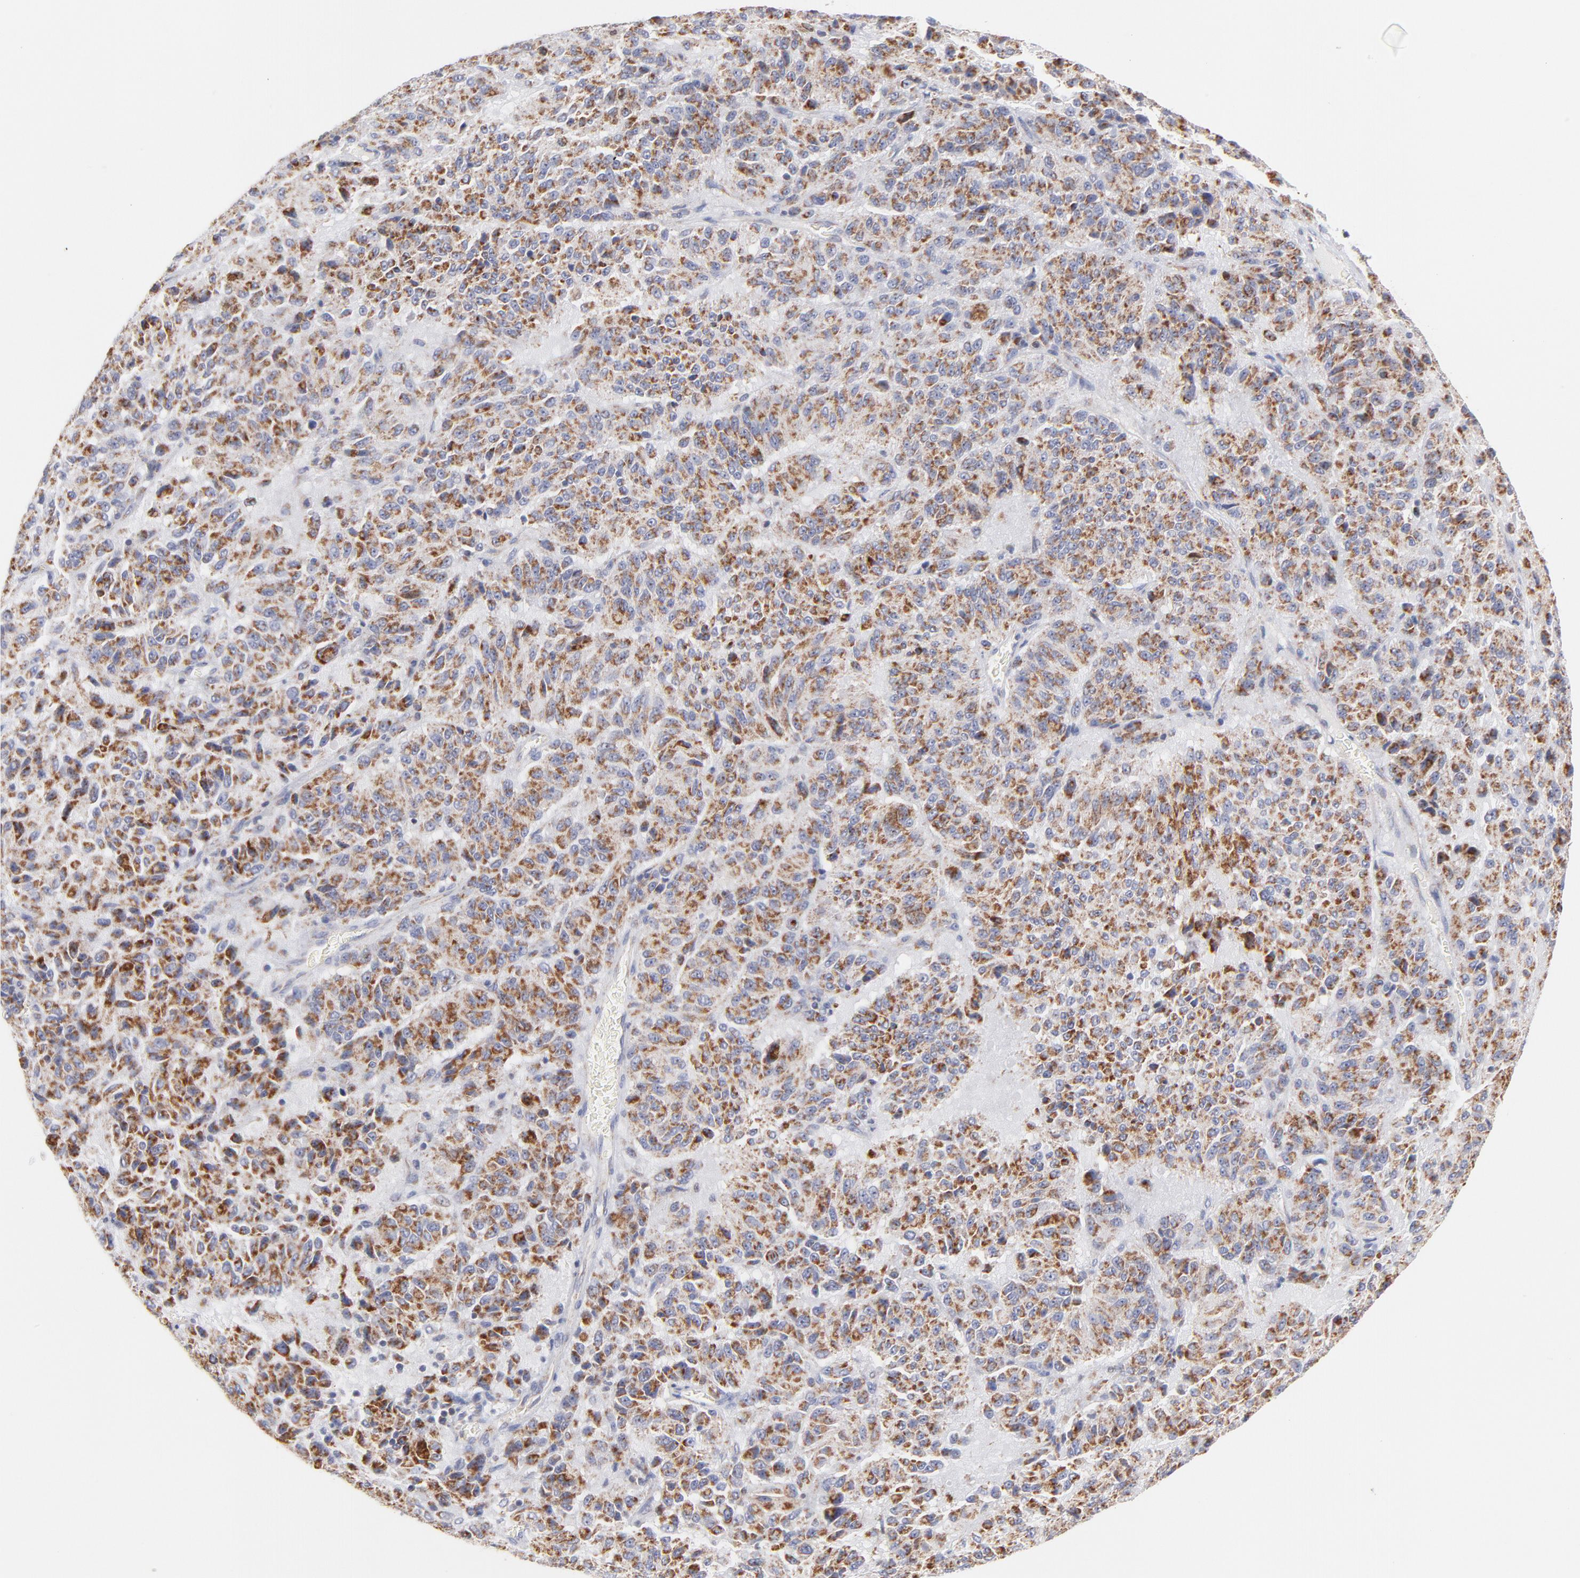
{"staining": {"intensity": "moderate", "quantity": ">75%", "location": "cytoplasmic/membranous"}, "tissue": "melanoma", "cell_type": "Tumor cells", "image_type": "cancer", "snomed": [{"axis": "morphology", "description": "Malignant melanoma, Metastatic site"}, {"axis": "topography", "description": "Lung"}], "caption": "Melanoma was stained to show a protein in brown. There is medium levels of moderate cytoplasmic/membranous expression in approximately >75% of tumor cells.", "gene": "TIMM8A", "patient": {"sex": "male", "age": 64}}